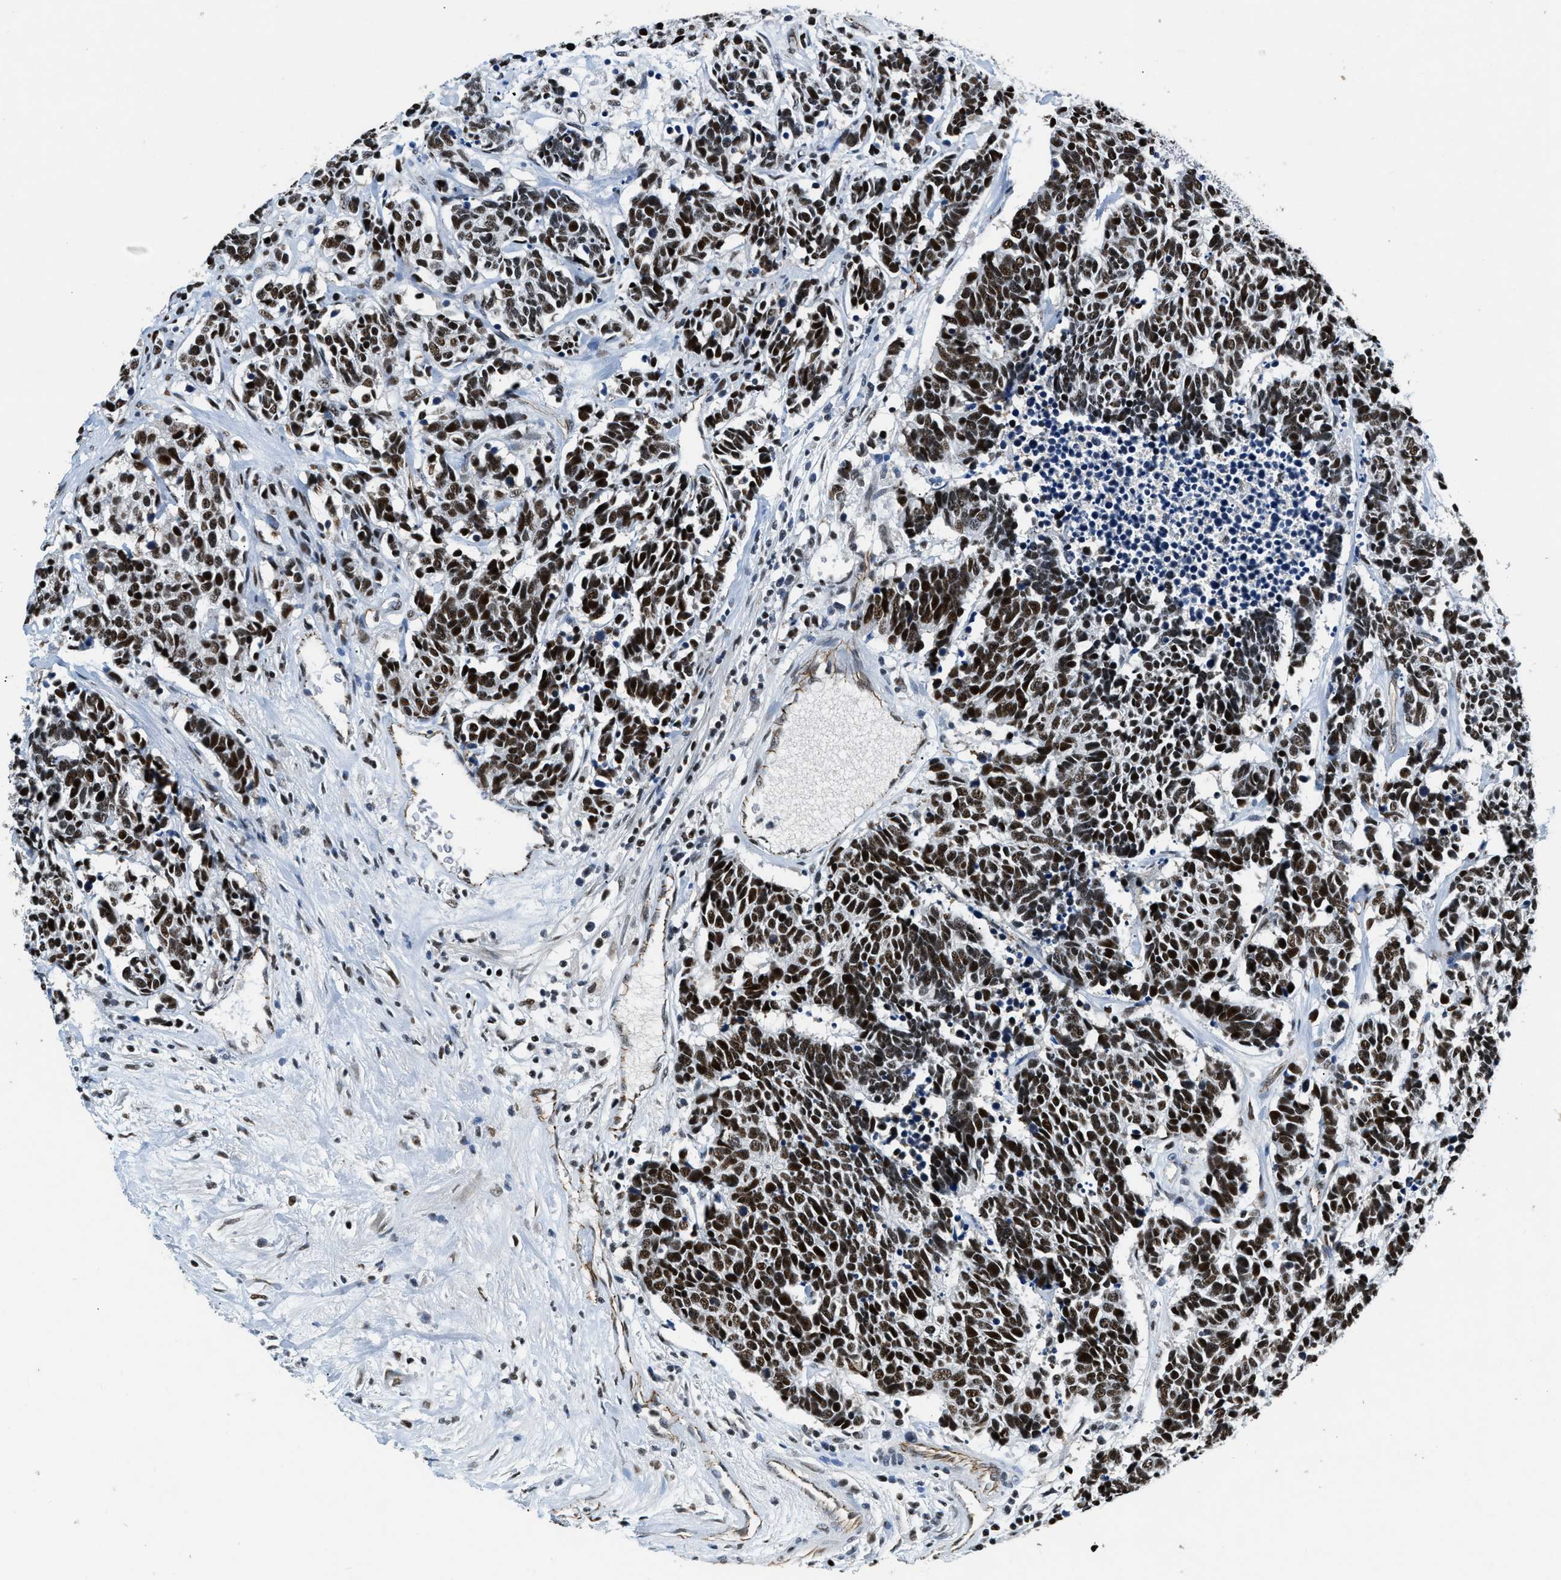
{"staining": {"intensity": "strong", "quantity": ">75%", "location": "nuclear"}, "tissue": "carcinoid", "cell_type": "Tumor cells", "image_type": "cancer", "snomed": [{"axis": "morphology", "description": "Carcinoma, NOS"}, {"axis": "morphology", "description": "Carcinoid, malignant, NOS"}, {"axis": "topography", "description": "Urinary bladder"}], "caption": "Immunohistochemistry (IHC) staining of carcinoid, which reveals high levels of strong nuclear positivity in about >75% of tumor cells indicating strong nuclear protein staining. The staining was performed using DAB (brown) for protein detection and nuclei were counterstained in hematoxylin (blue).", "gene": "CCNE1", "patient": {"sex": "male", "age": 57}}